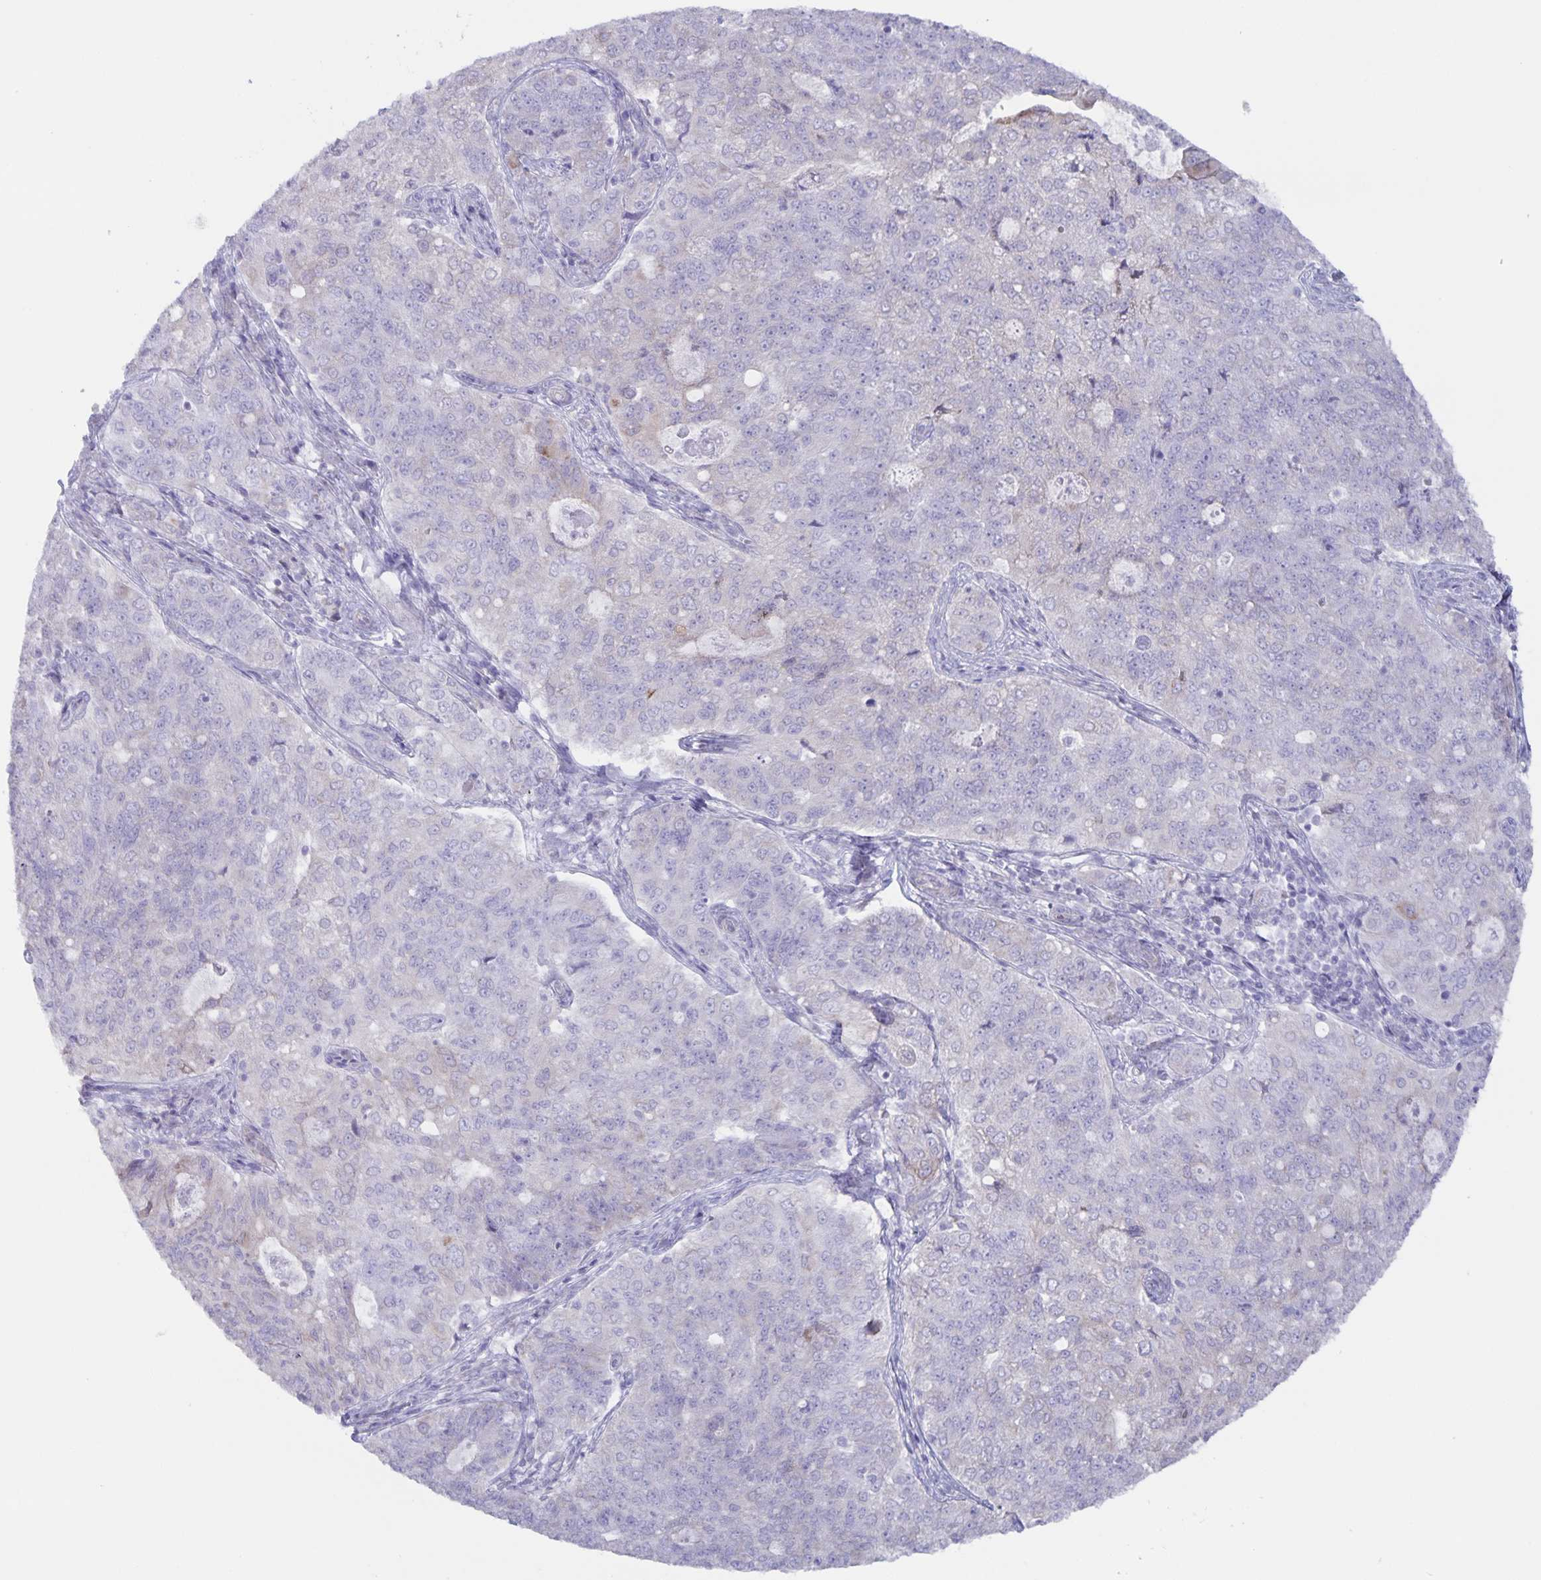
{"staining": {"intensity": "negative", "quantity": "none", "location": "none"}, "tissue": "endometrial cancer", "cell_type": "Tumor cells", "image_type": "cancer", "snomed": [{"axis": "morphology", "description": "Adenocarcinoma, NOS"}, {"axis": "topography", "description": "Endometrium"}], "caption": "Tumor cells are negative for brown protein staining in adenocarcinoma (endometrial).", "gene": "AQP4", "patient": {"sex": "female", "age": 43}}